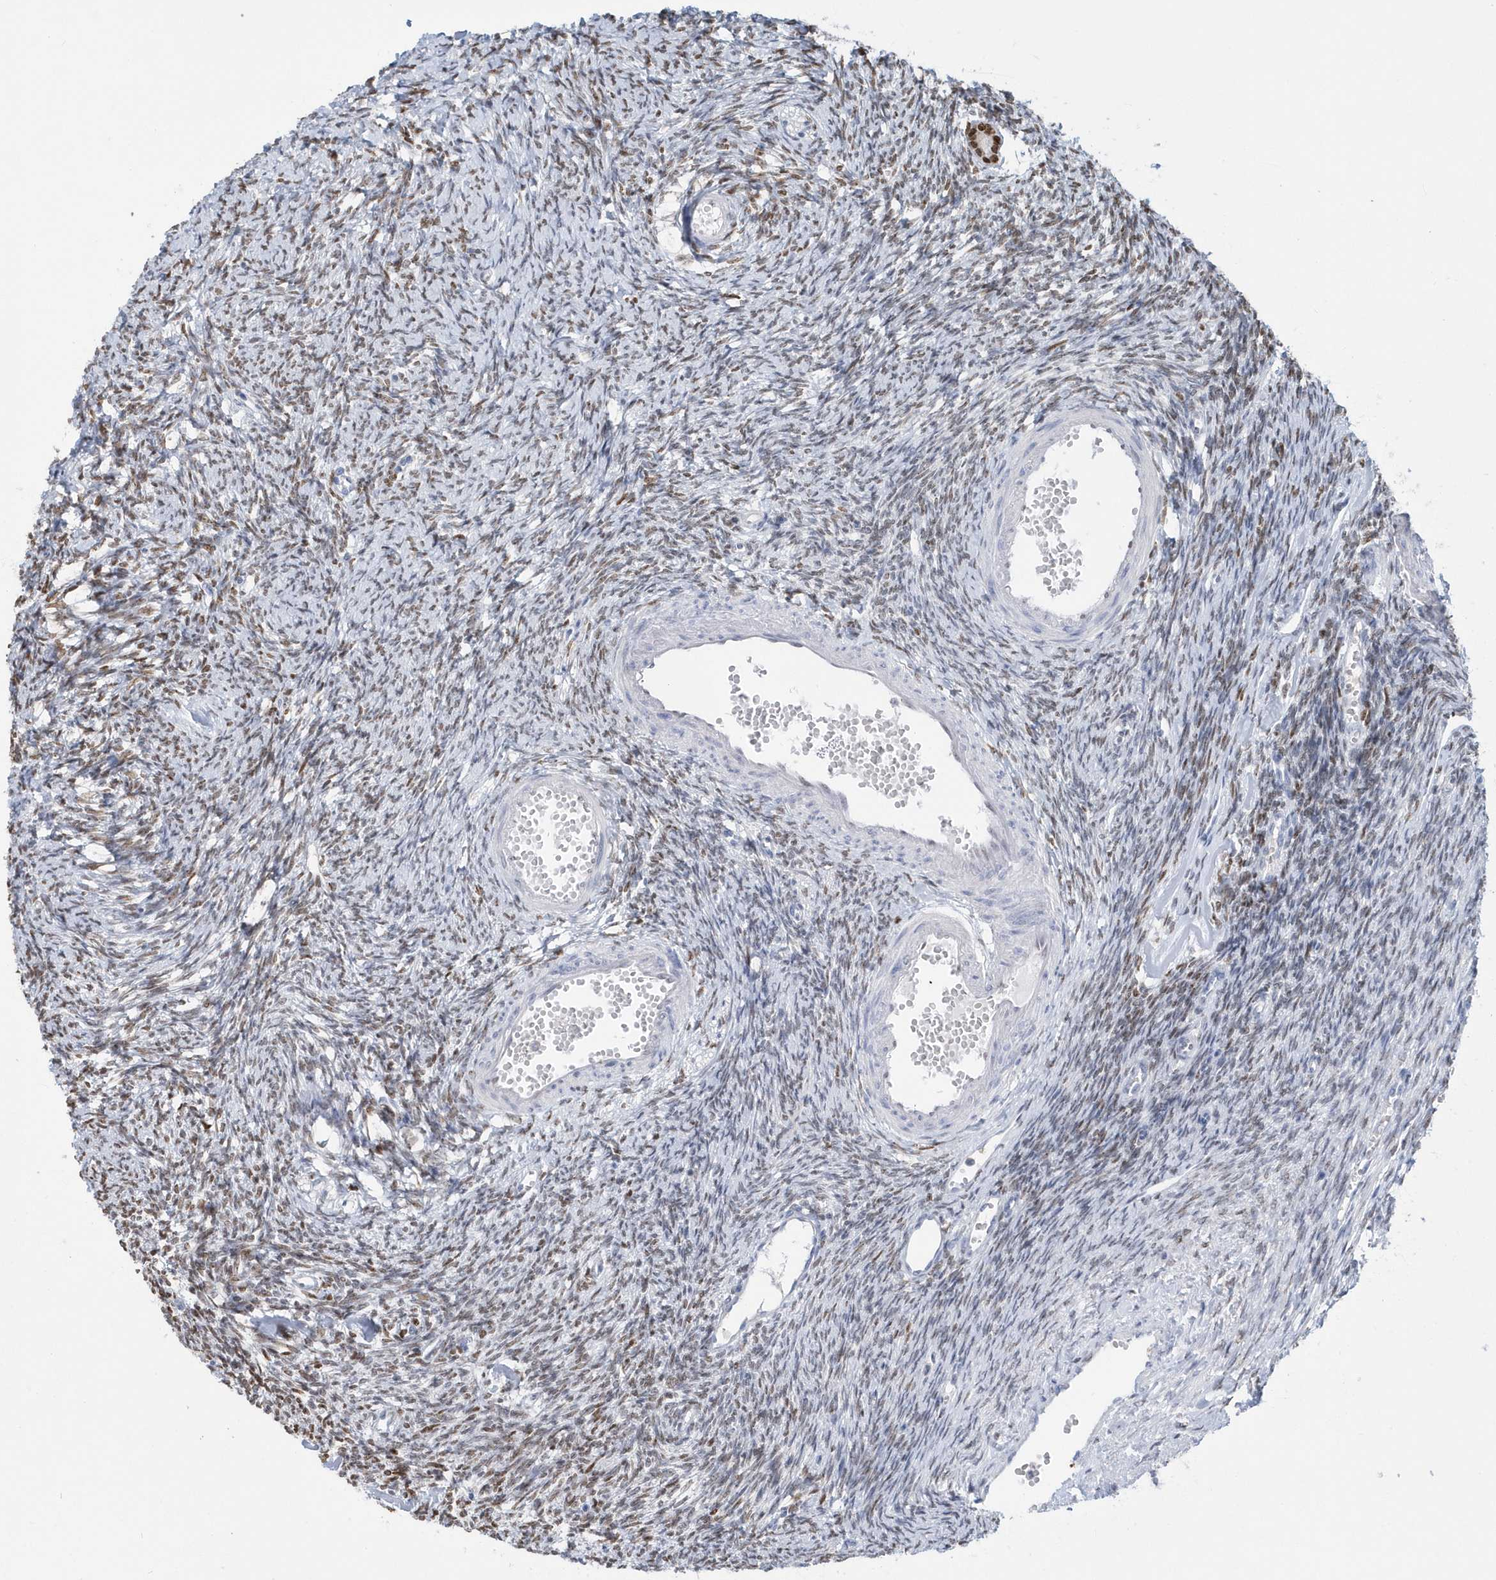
{"staining": {"intensity": "moderate", "quantity": ">75%", "location": "nuclear"}, "tissue": "ovary", "cell_type": "Follicle cells", "image_type": "normal", "snomed": [{"axis": "morphology", "description": "Normal tissue, NOS"}, {"axis": "morphology", "description": "Cyst, NOS"}, {"axis": "topography", "description": "Ovary"}], "caption": "Immunohistochemistry histopathology image of unremarkable ovary stained for a protein (brown), which displays medium levels of moderate nuclear staining in about >75% of follicle cells.", "gene": "MACROH2A2", "patient": {"sex": "female", "age": 33}}